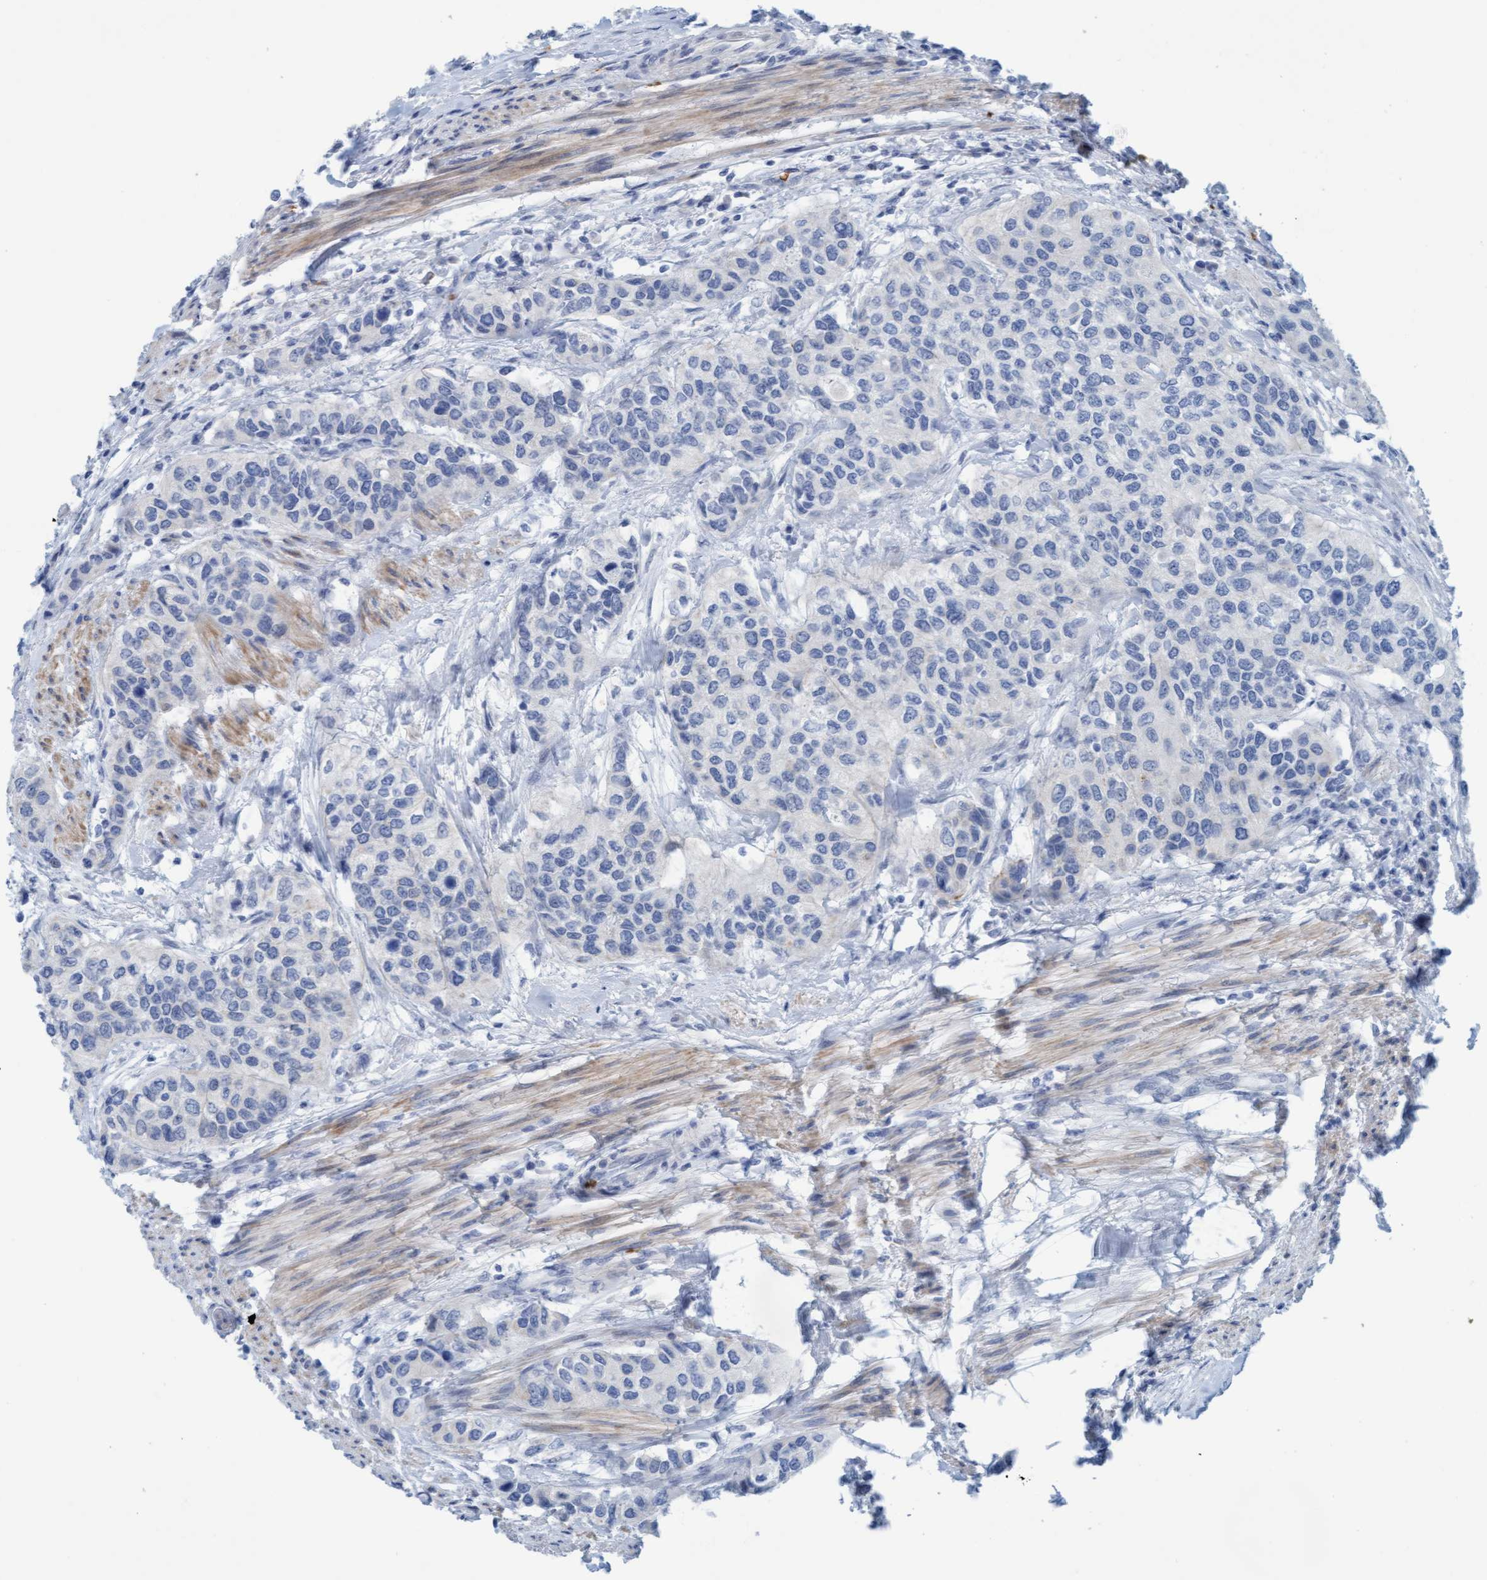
{"staining": {"intensity": "negative", "quantity": "none", "location": "none"}, "tissue": "urothelial cancer", "cell_type": "Tumor cells", "image_type": "cancer", "snomed": [{"axis": "morphology", "description": "Urothelial carcinoma, High grade"}, {"axis": "topography", "description": "Urinary bladder"}], "caption": "This is an immunohistochemistry (IHC) image of human high-grade urothelial carcinoma. There is no expression in tumor cells.", "gene": "P2RX5", "patient": {"sex": "female", "age": 56}}